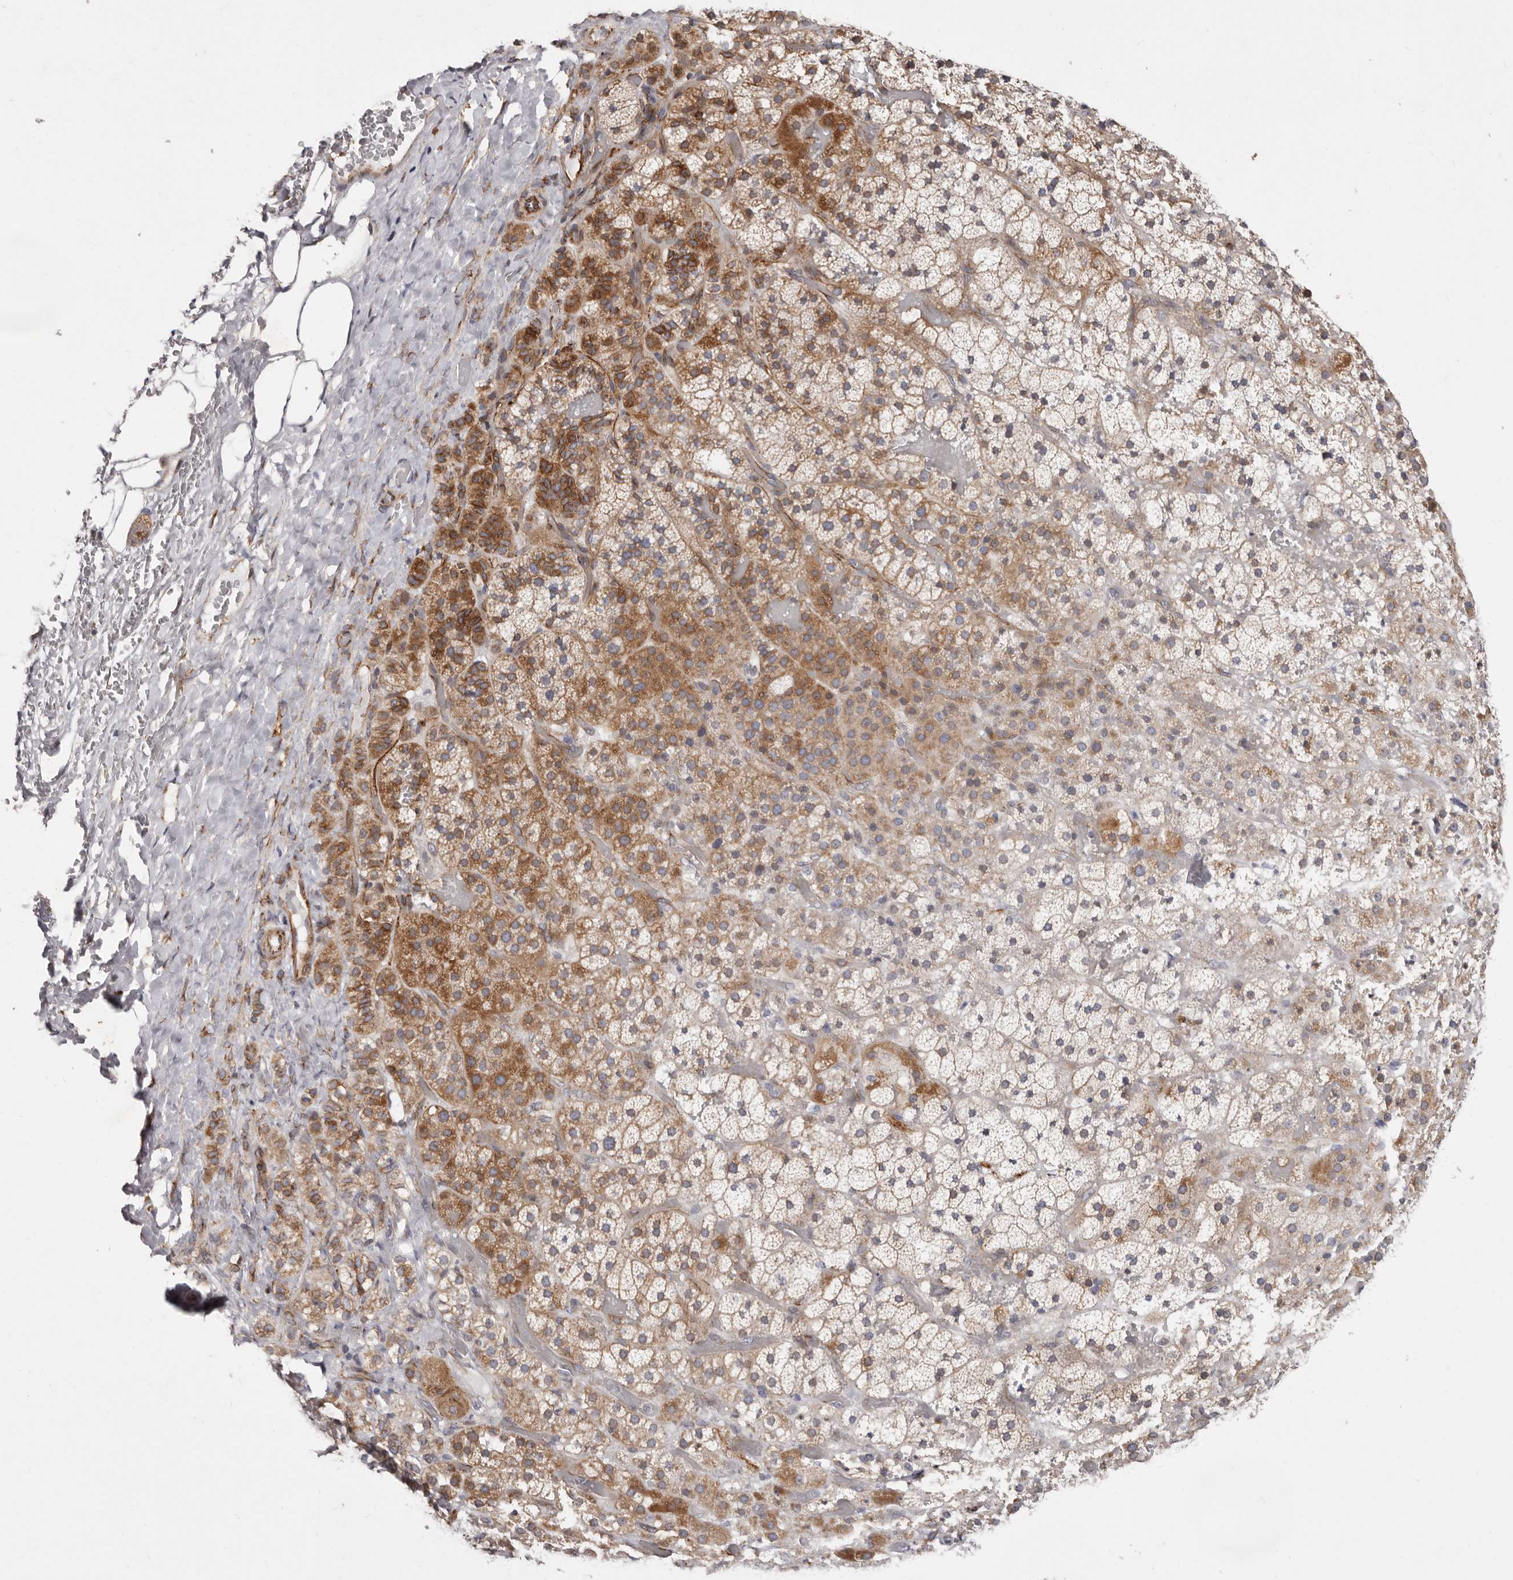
{"staining": {"intensity": "moderate", "quantity": ">75%", "location": "cytoplasmic/membranous"}, "tissue": "adrenal gland", "cell_type": "Glandular cells", "image_type": "normal", "snomed": [{"axis": "morphology", "description": "Normal tissue, NOS"}, {"axis": "topography", "description": "Adrenal gland"}], "caption": "Approximately >75% of glandular cells in unremarkable adrenal gland demonstrate moderate cytoplasmic/membranous protein expression as visualized by brown immunohistochemical staining.", "gene": "TIMM17B", "patient": {"sex": "male", "age": 57}}